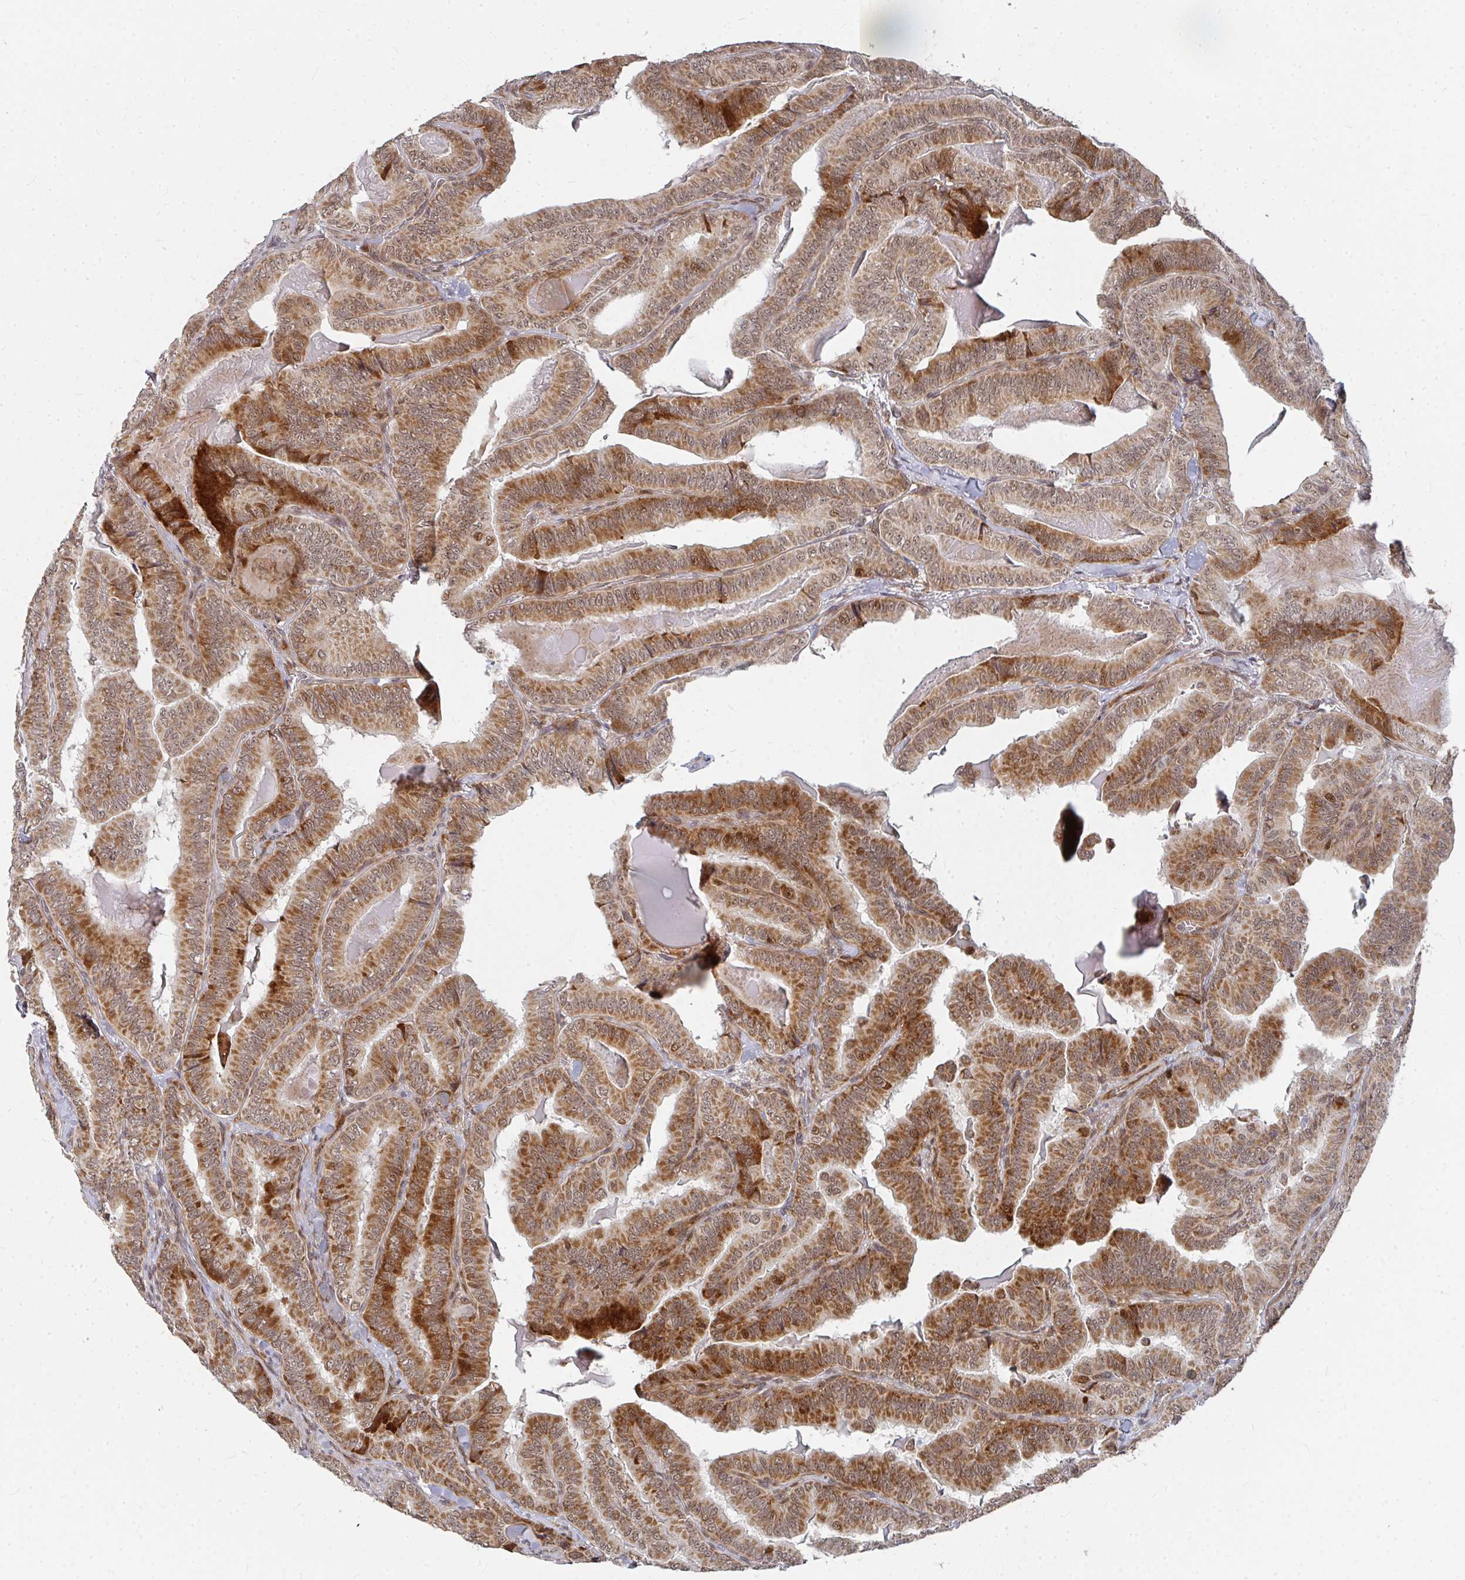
{"staining": {"intensity": "moderate", "quantity": ">75%", "location": "cytoplasmic/membranous,nuclear"}, "tissue": "thyroid cancer", "cell_type": "Tumor cells", "image_type": "cancer", "snomed": [{"axis": "morphology", "description": "Papillary adenocarcinoma, NOS"}, {"axis": "topography", "description": "Thyroid gland"}], "caption": "Thyroid cancer (papillary adenocarcinoma) was stained to show a protein in brown. There is medium levels of moderate cytoplasmic/membranous and nuclear staining in approximately >75% of tumor cells.", "gene": "RBBP5", "patient": {"sex": "male", "age": 61}}